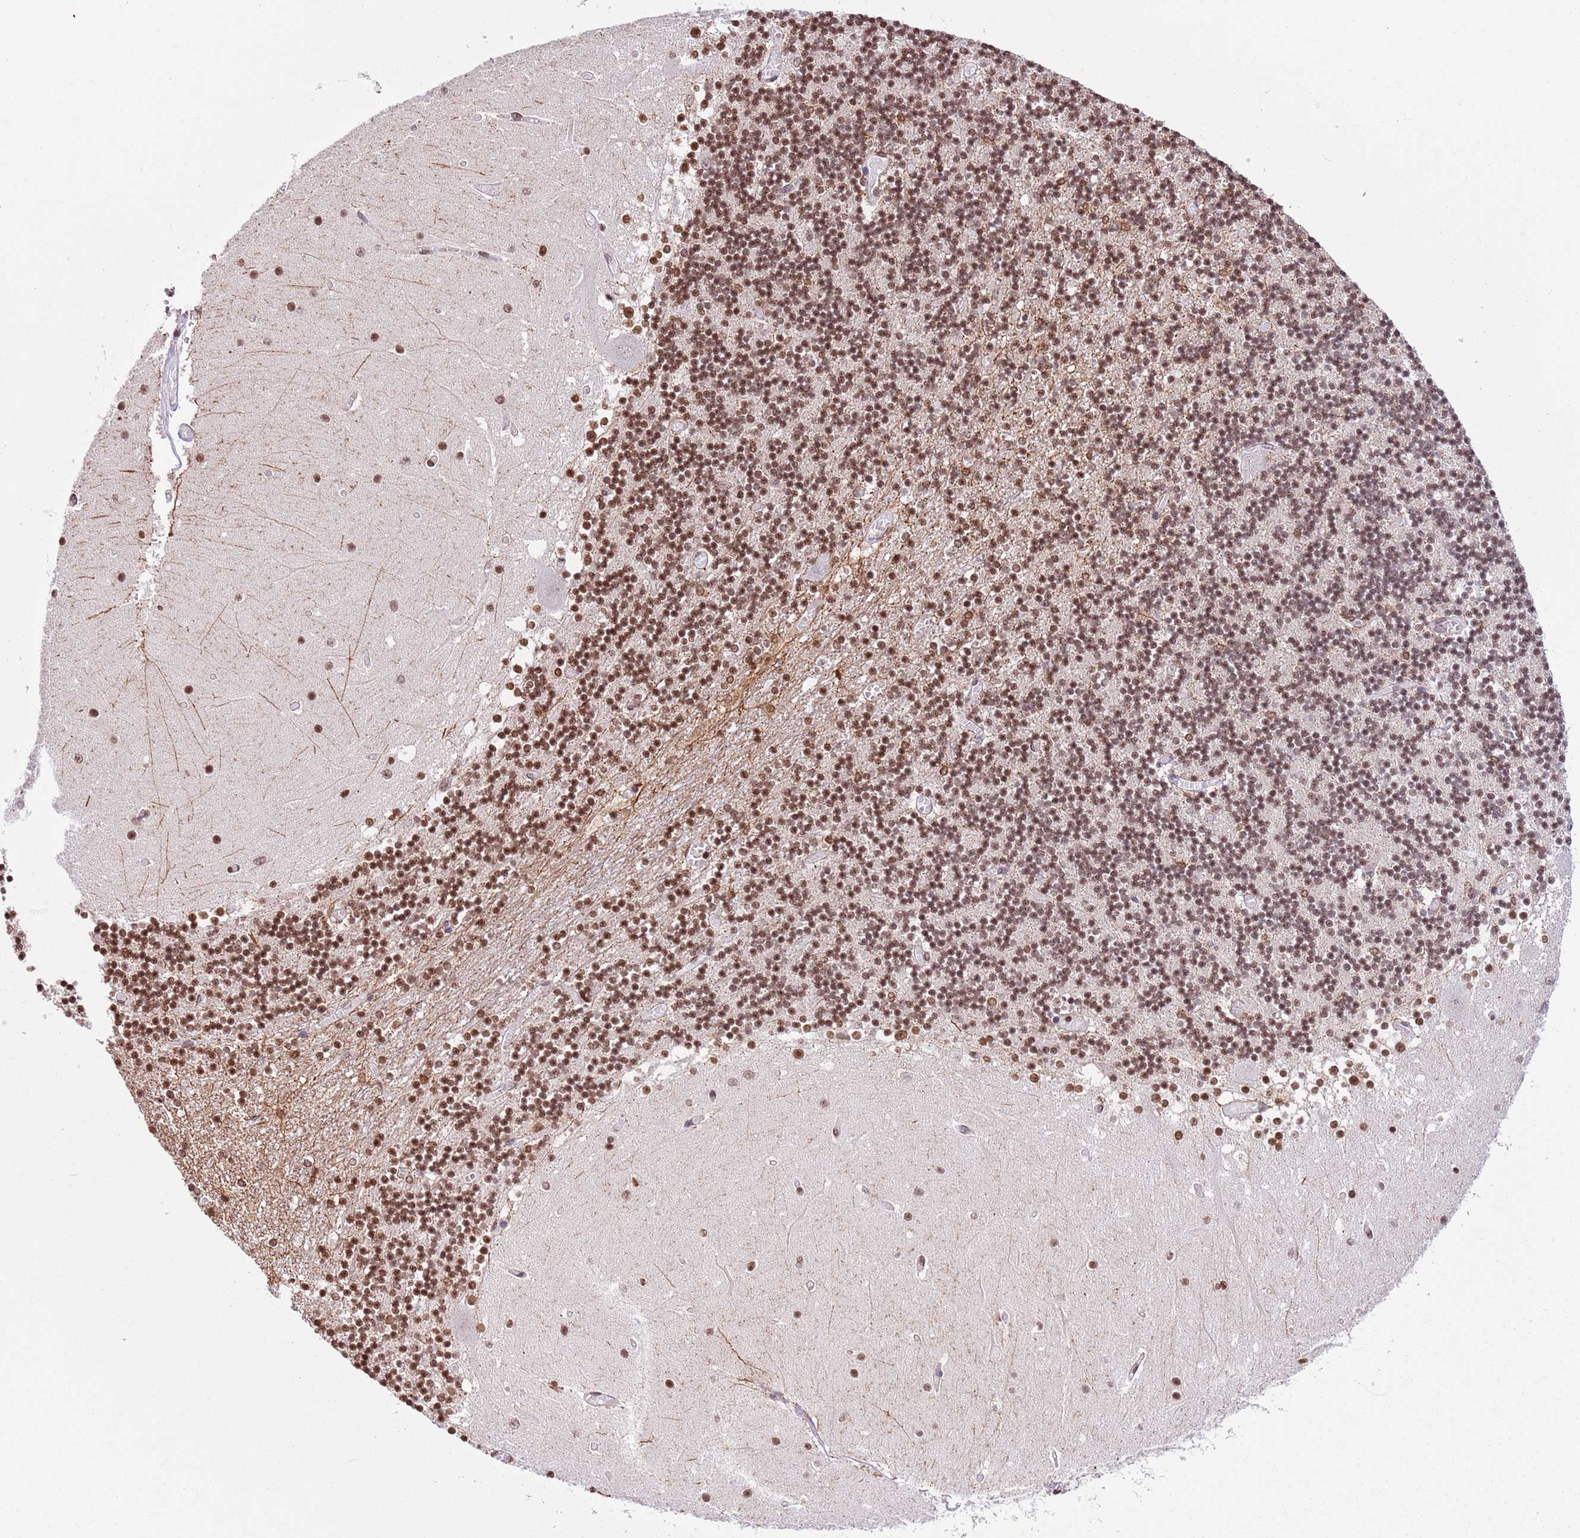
{"staining": {"intensity": "moderate", "quantity": ">75%", "location": "nuclear"}, "tissue": "cerebellum", "cell_type": "Cells in granular layer", "image_type": "normal", "snomed": [{"axis": "morphology", "description": "Normal tissue, NOS"}, {"axis": "topography", "description": "Cerebellum"}], "caption": "An immunohistochemistry (IHC) histopathology image of normal tissue is shown. Protein staining in brown labels moderate nuclear positivity in cerebellum within cells in granular layer. (DAB IHC with brightfield microscopy, high magnification).", "gene": "NRIP1", "patient": {"sex": "female", "age": 28}}